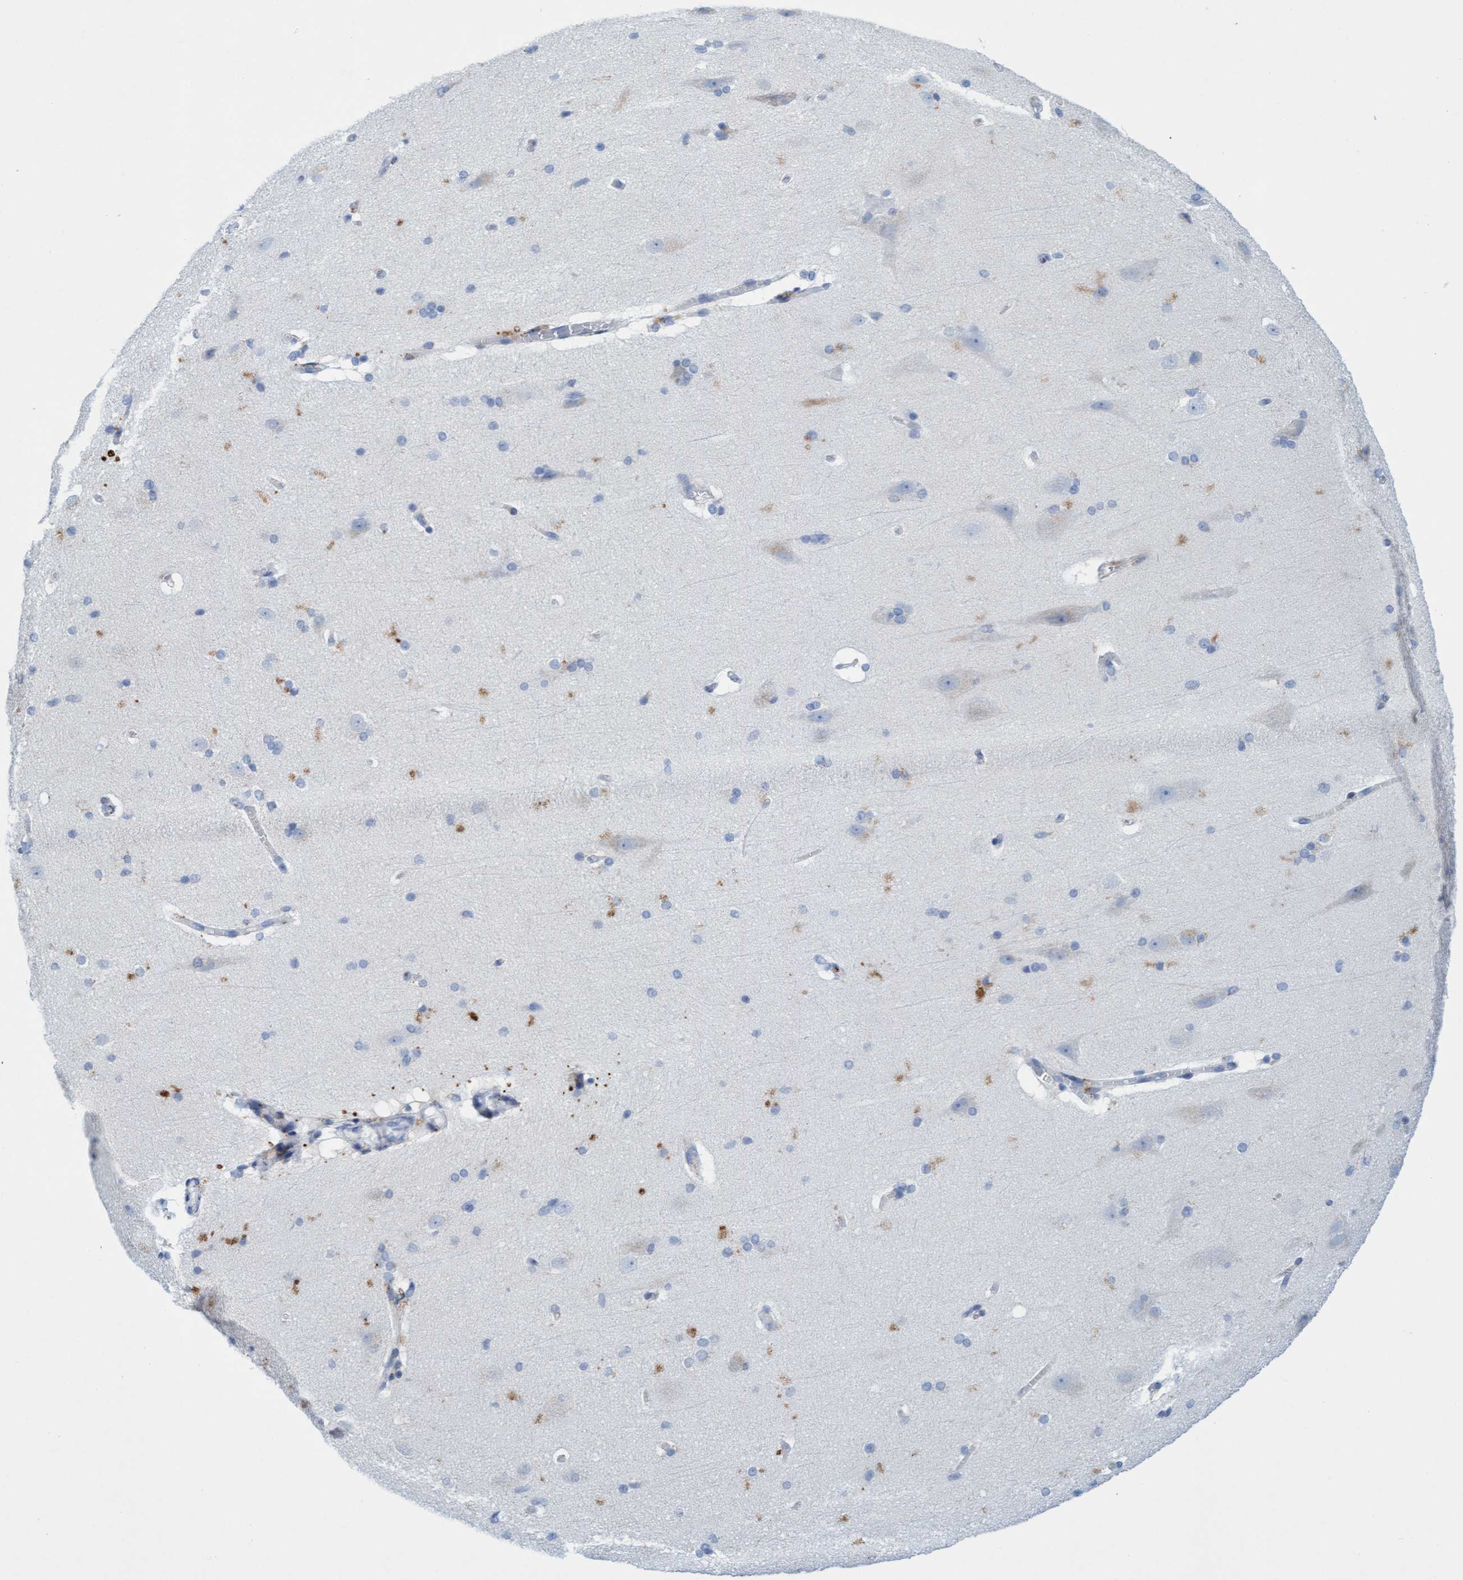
{"staining": {"intensity": "negative", "quantity": "none", "location": "none"}, "tissue": "cerebral cortex", "cell_type": "Endothelial cells", "image_type": "normal", "snomed": [{"axis": "morphology", "description": "Normal tissue, NOS"}, {"axis": "topography", "description": "Cerebral cortex"}, {"axis": "topography", "description": "Hippocampus"}], "caption": "IHC histopathology image of normal cerebral cortex: human cerebral cortex stained with DAB exhibits no significant protein staining in endothelial cells.", "gene": "SGSH", "patient": {"sex": "female", "age": 19}}